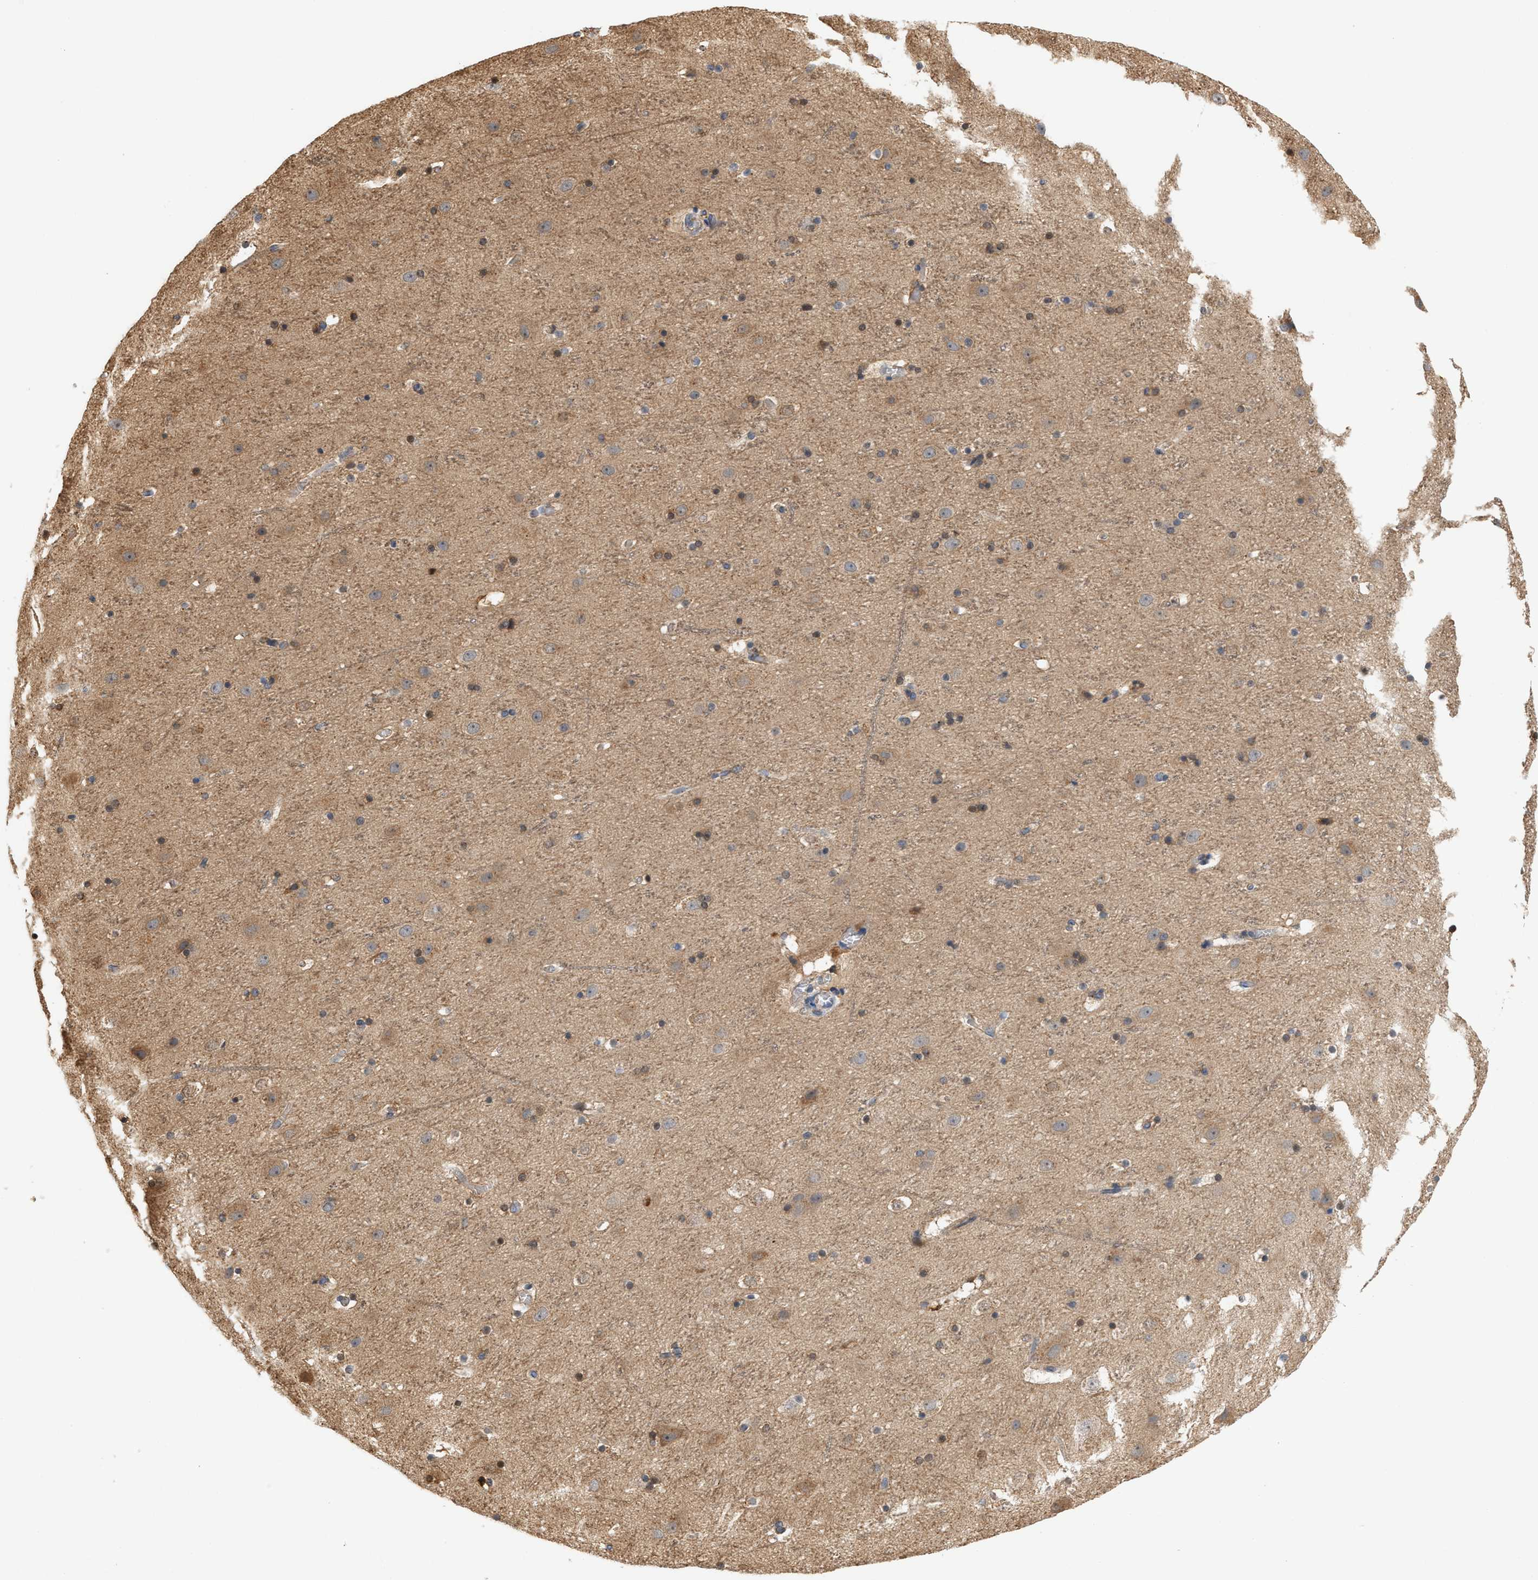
{"staining": {"intensity": "weak", "quantity": ">75%", "location": "cytoplasmic/membranous"}, "tissue": "cerebral cortex", "cell_type": "Endothelial cells", "image_type": "normal", "snomed": [{"axis": "morphology", "description": "Normal tissue, NOS"}, {"axis": "topography", "description": "Cerebral cortex"}], "caption": "Brown immunohistochemical staining in normal human cerebral cortex shows weak cytoplasmic/membranous positivity in approximately >75% of endothelial cells. (DAB (3,3'-diaminobenzidine) IHC, brown staining for protein, blue staining for nuclei).", "gene": "CTXN1", "patient": {"sex": "male", "age": 45}}